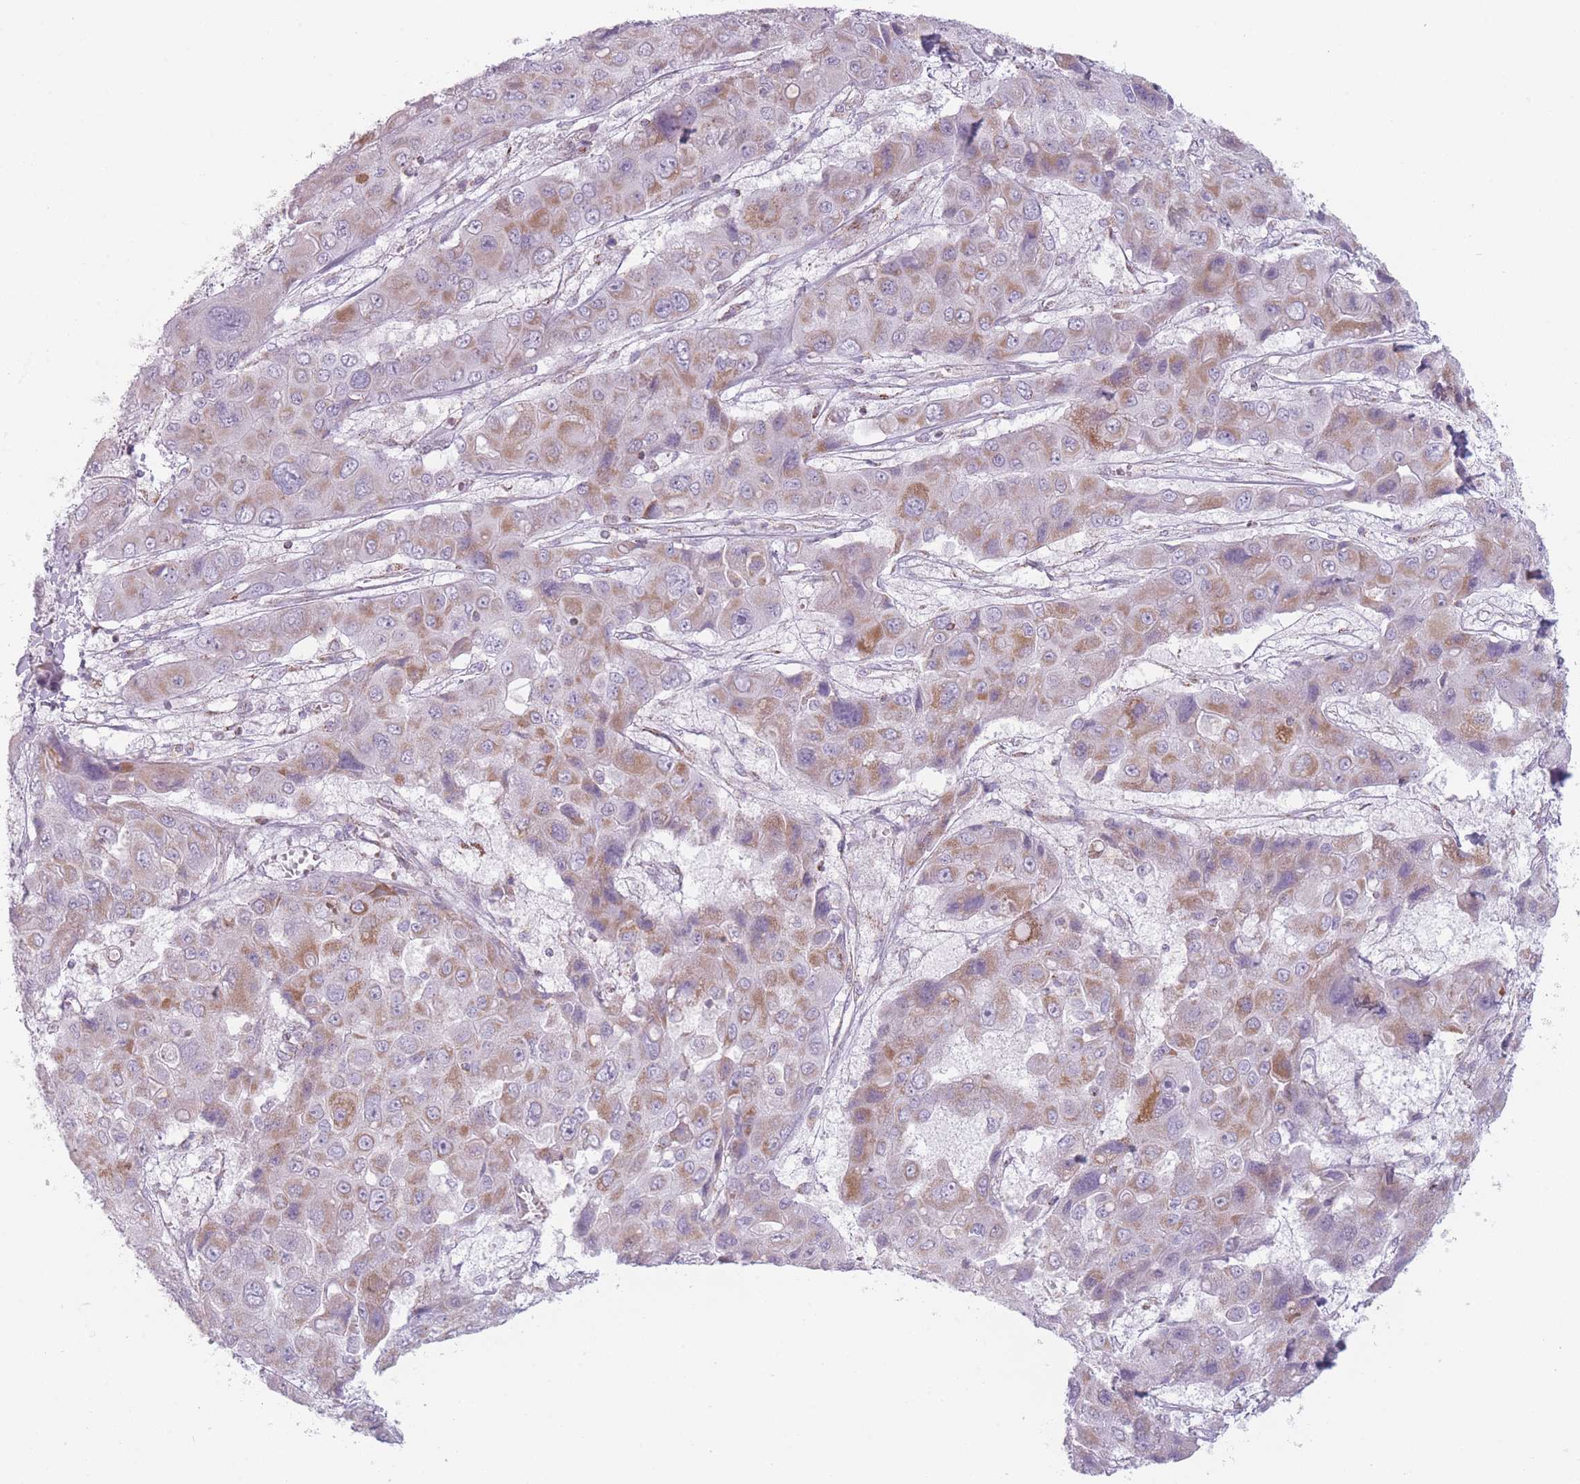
{"staining": {"intensity": "moderate", "quantity": "25%-75%", "location": "cytoplasmic/membranous"}, "tissue": "liver cancer", "cell_type": "Tumor cells", "image_type": "cancer", "snomed": [{"axis": "morphology", "description": "Cholangiocarcinoma"}, {"axis": "topography", "description": "Liver"}], "caption": "Liver cholangiocarcinoma tissue demonstrates moderate cytoplasmic/membranous staining in about 25%-75% of tumor cells, visualized by immunohistochemistry. The protein of interest is stained brown, and the nuclei are stained in blue (DAB IHC with brightfield microscopy, high magnification).", "gene": "DCHS1", "patient": {"sex": "male", "age": 67}}